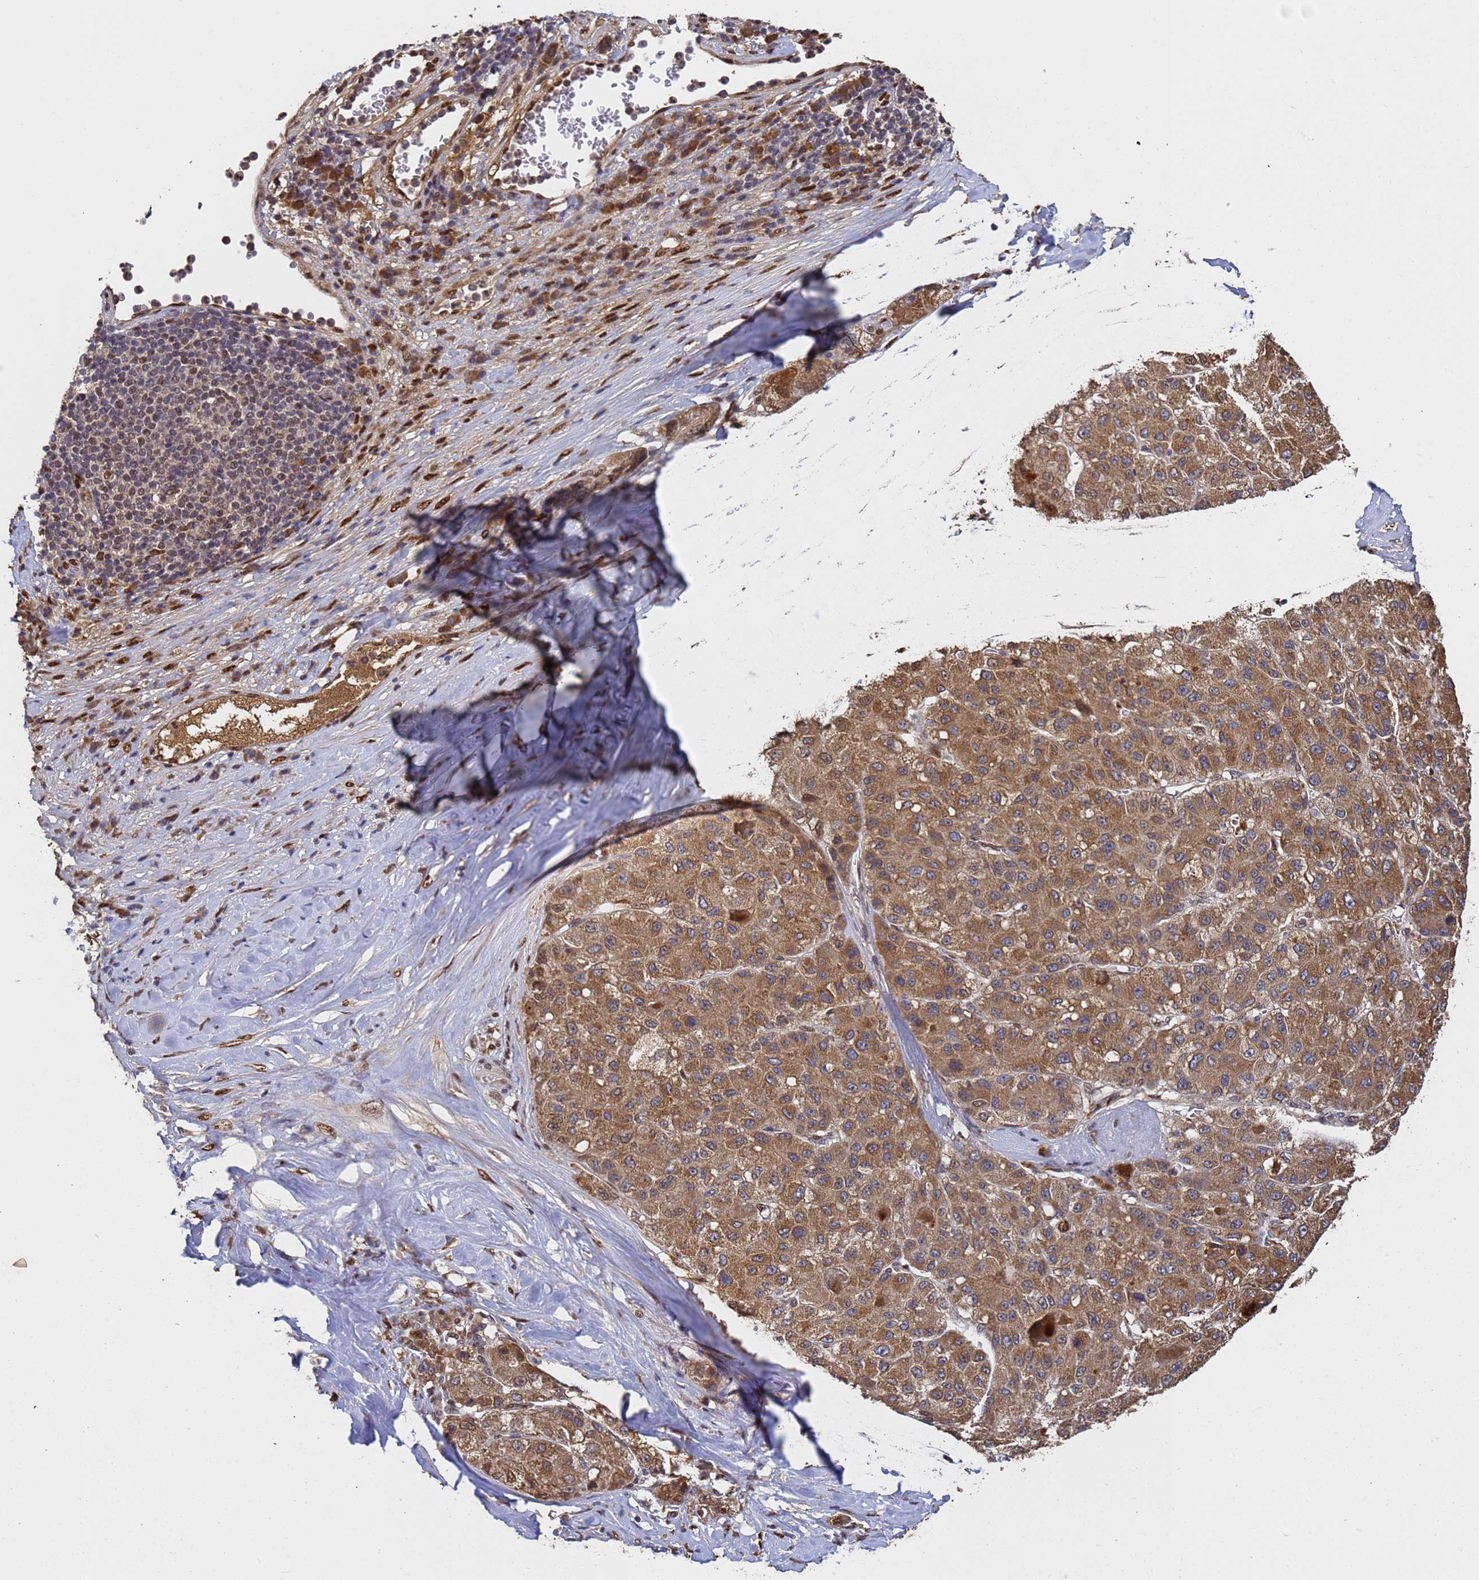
{"staining": {"intensity": "moderate", "quantity": ">75%", "location": "cytoplasmic/membranous,nuclear"}, "tissue": "liver cancer", "cell_type": "Tumor cells", "image_type": "cancer", "snomed": [{"axis": "morphology", "description": "Carcinoma, Hepatocellular, NOS"}, {"axis": "topography", "description": "Liver"}], "caption": "Immunohistochemistry (IHC) of human liver hepatocellular carcinoma shows medium levels of moderate cytoplasmic/membranous and nuclear expression in about >75% of tumor cells.", "gene": "SECISBP2", "patient": {"sex": "male", "age": 80}}